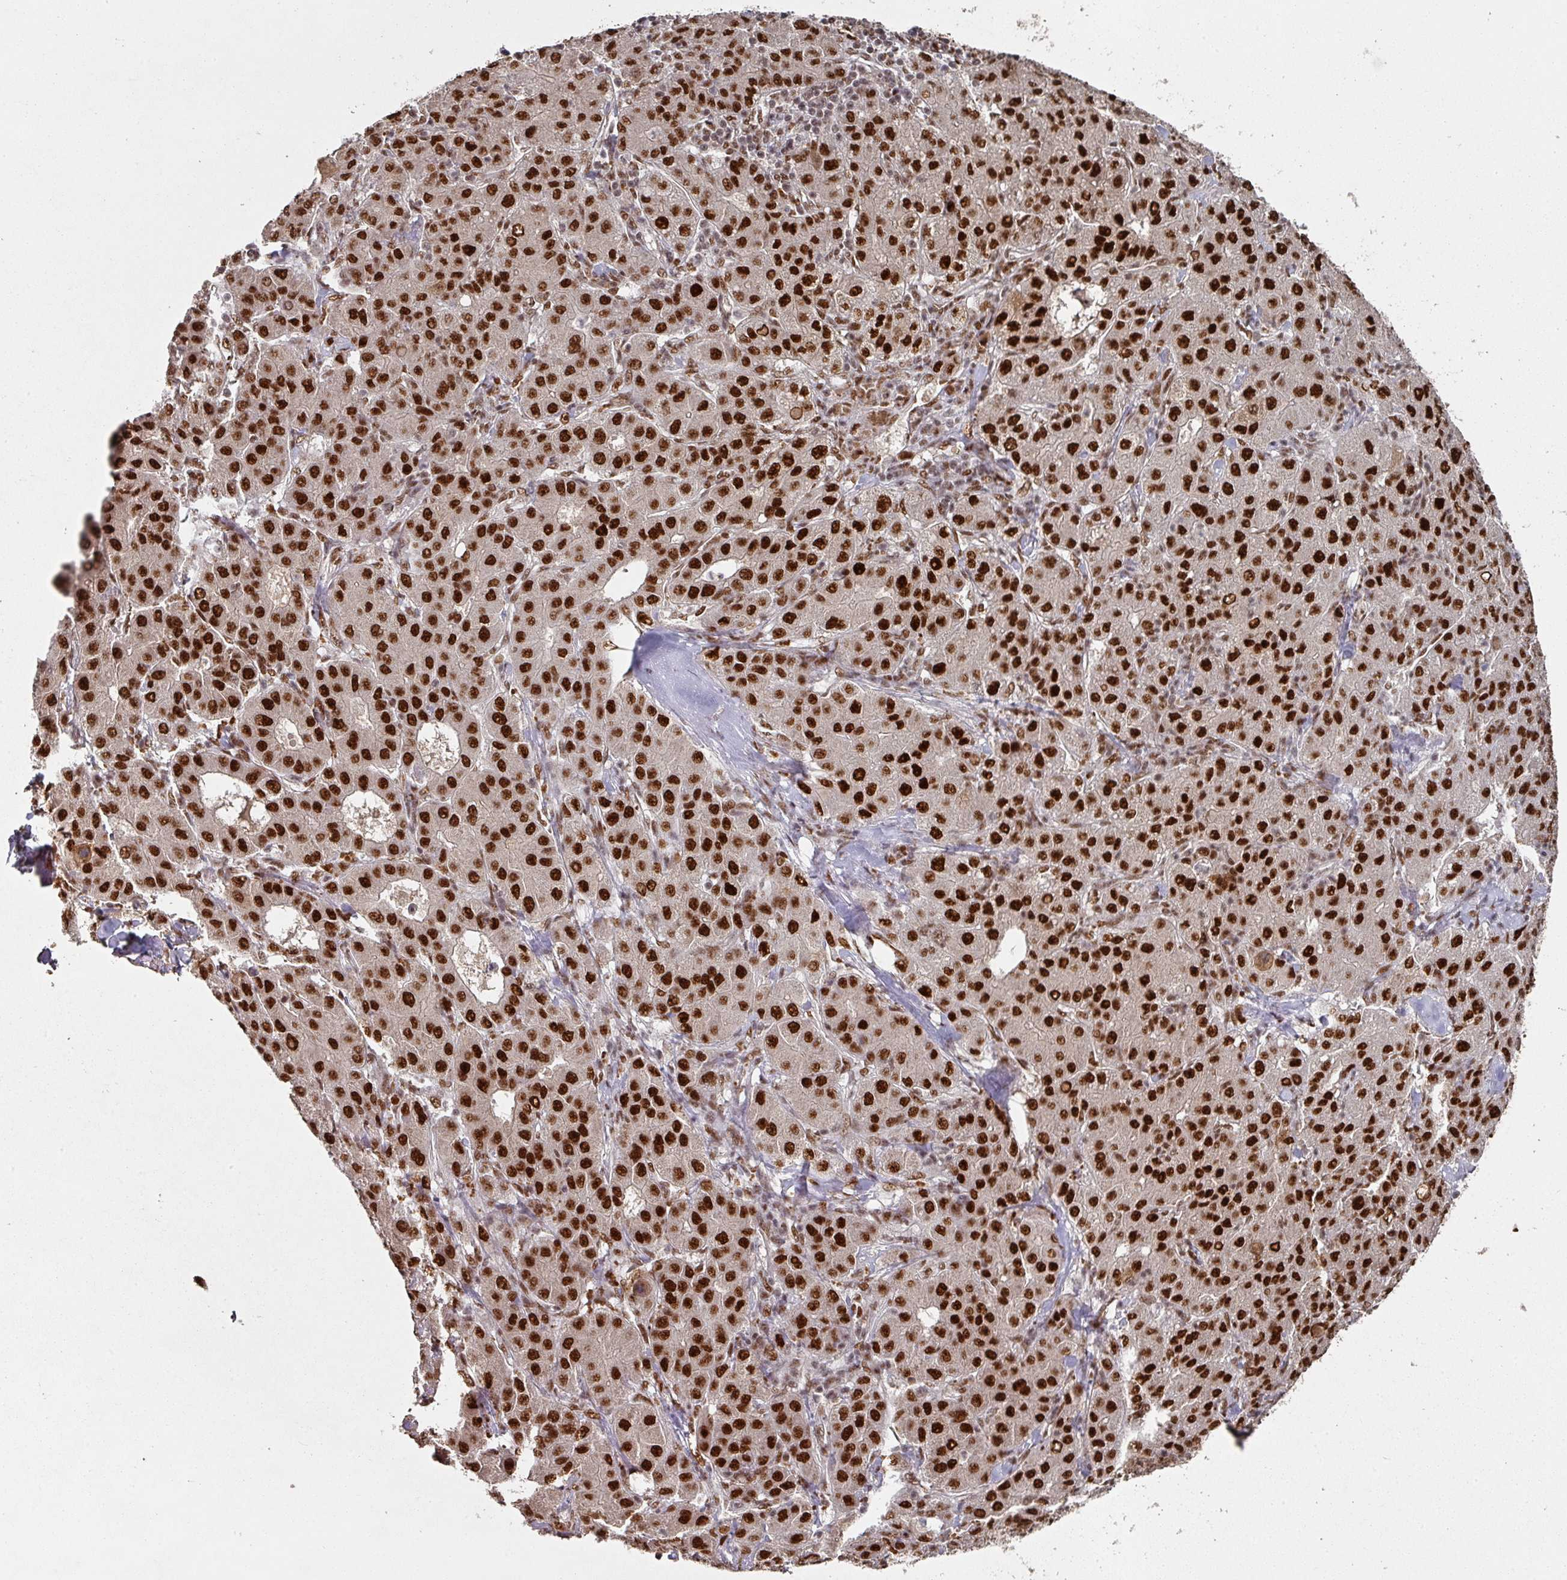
{"staining": {"intensity": "strong", "quantity": ">75%", "location": "nuclear"}, "tissue": "liver cancer", "cell_type": "Tumor cells", "image_type": "cancer", "snomed": [{"axis": "morphology", "description": "Carcinoma, Hepatocellular, NOS"}, {"axis": "topography", "description": "Liver"}], "caption": "Immunohistochemical staining of human liver cancer (hepatocellular carcinoma) demonstrates strong nuclear protein staining in approximately >75% of tumor cells.", "gene": "MEPCE", "patient": {"sex": "male", "age": 65}}